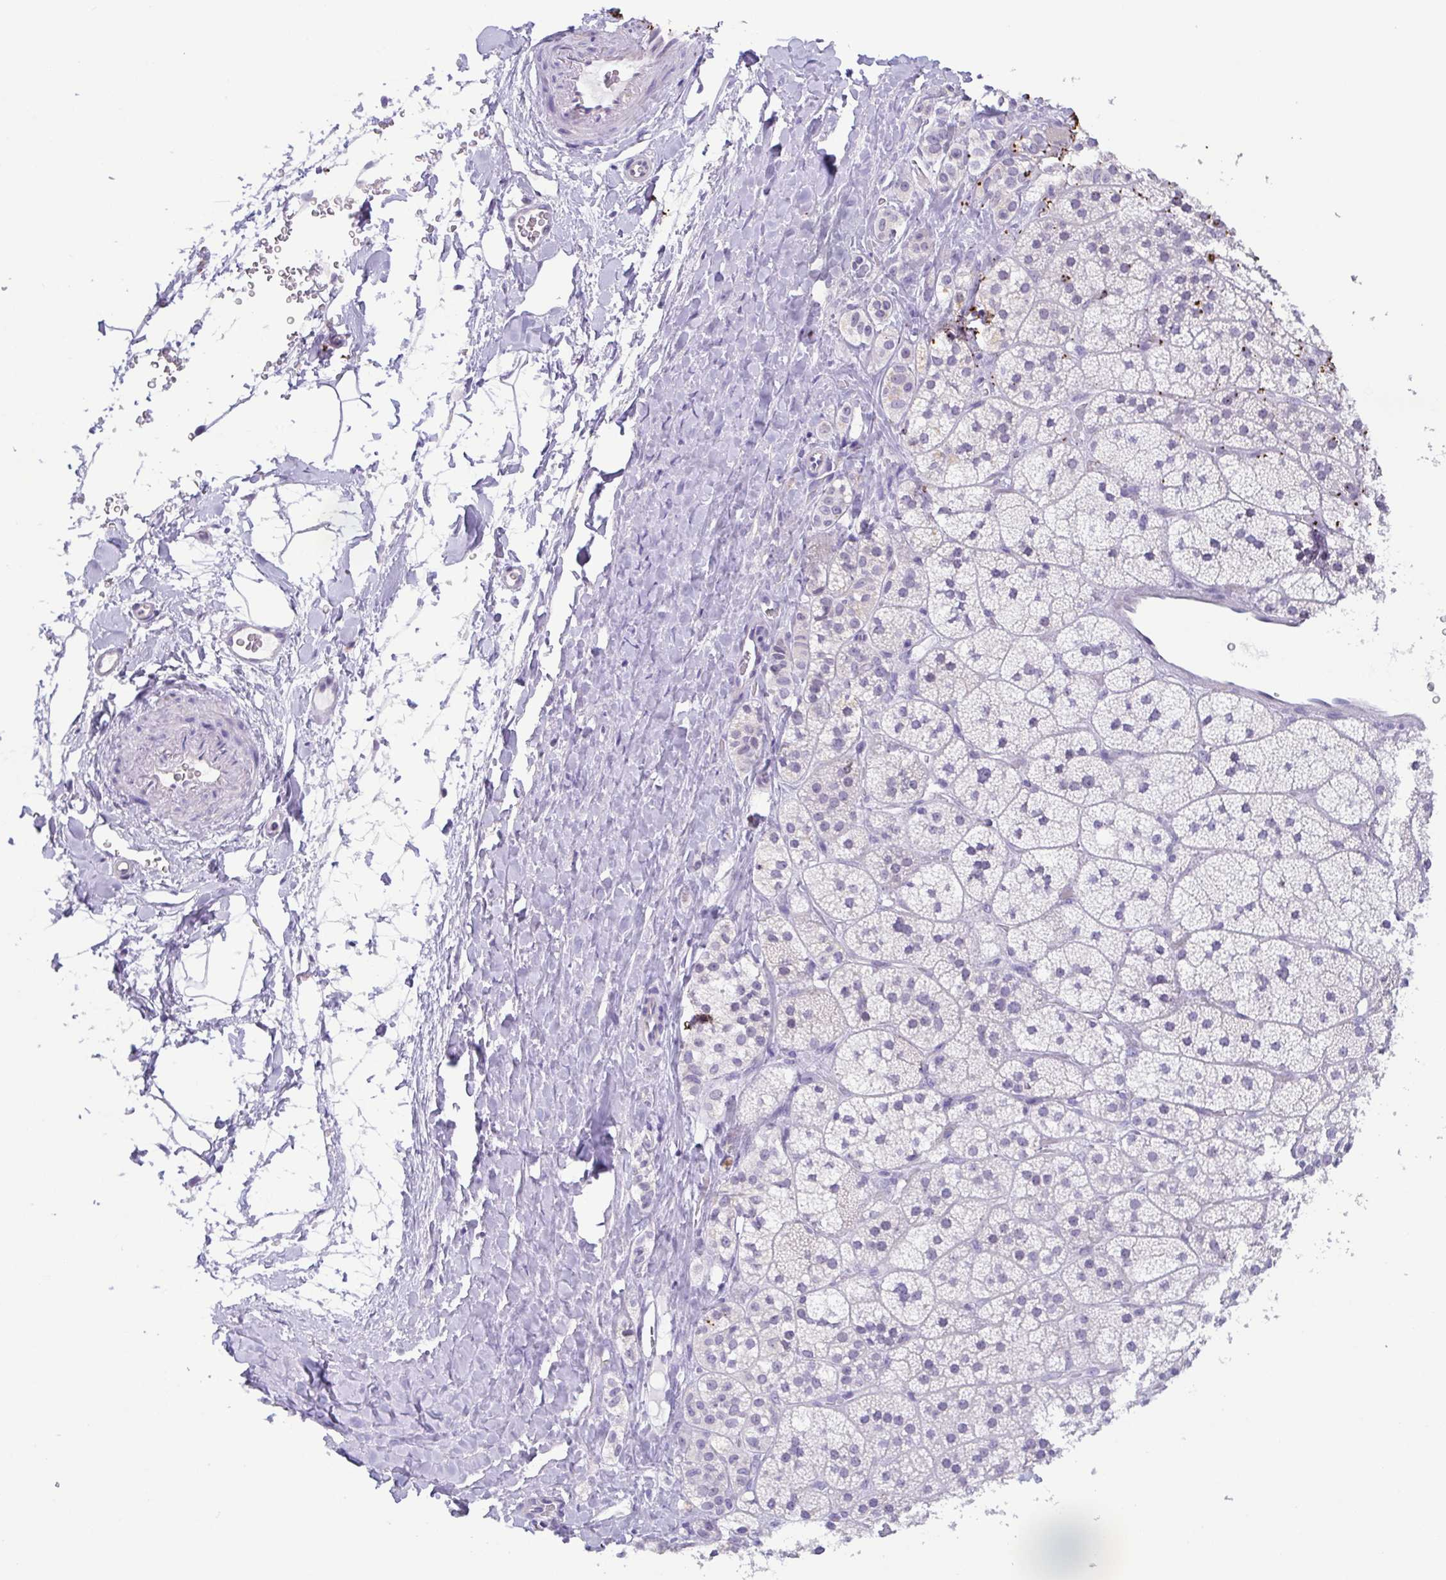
{"staining": {"intensity": "negative", "quantity": "none", "location": "none"}, "tissue": "adrenal gland", "cell_type": "Glandular cells", "image_type": "normal", "snomed": [{"axis": "morphology", "description": "Normal tissue, NOS"}, {"axis": "topography", "description": "Adrenal gland"}], "caption": "Histopathology image shows no protein staining in glandular cells of unremarkable adrenal gland.", "gene": "MYL7", "patient": {"sex": "male", "age": 57}}